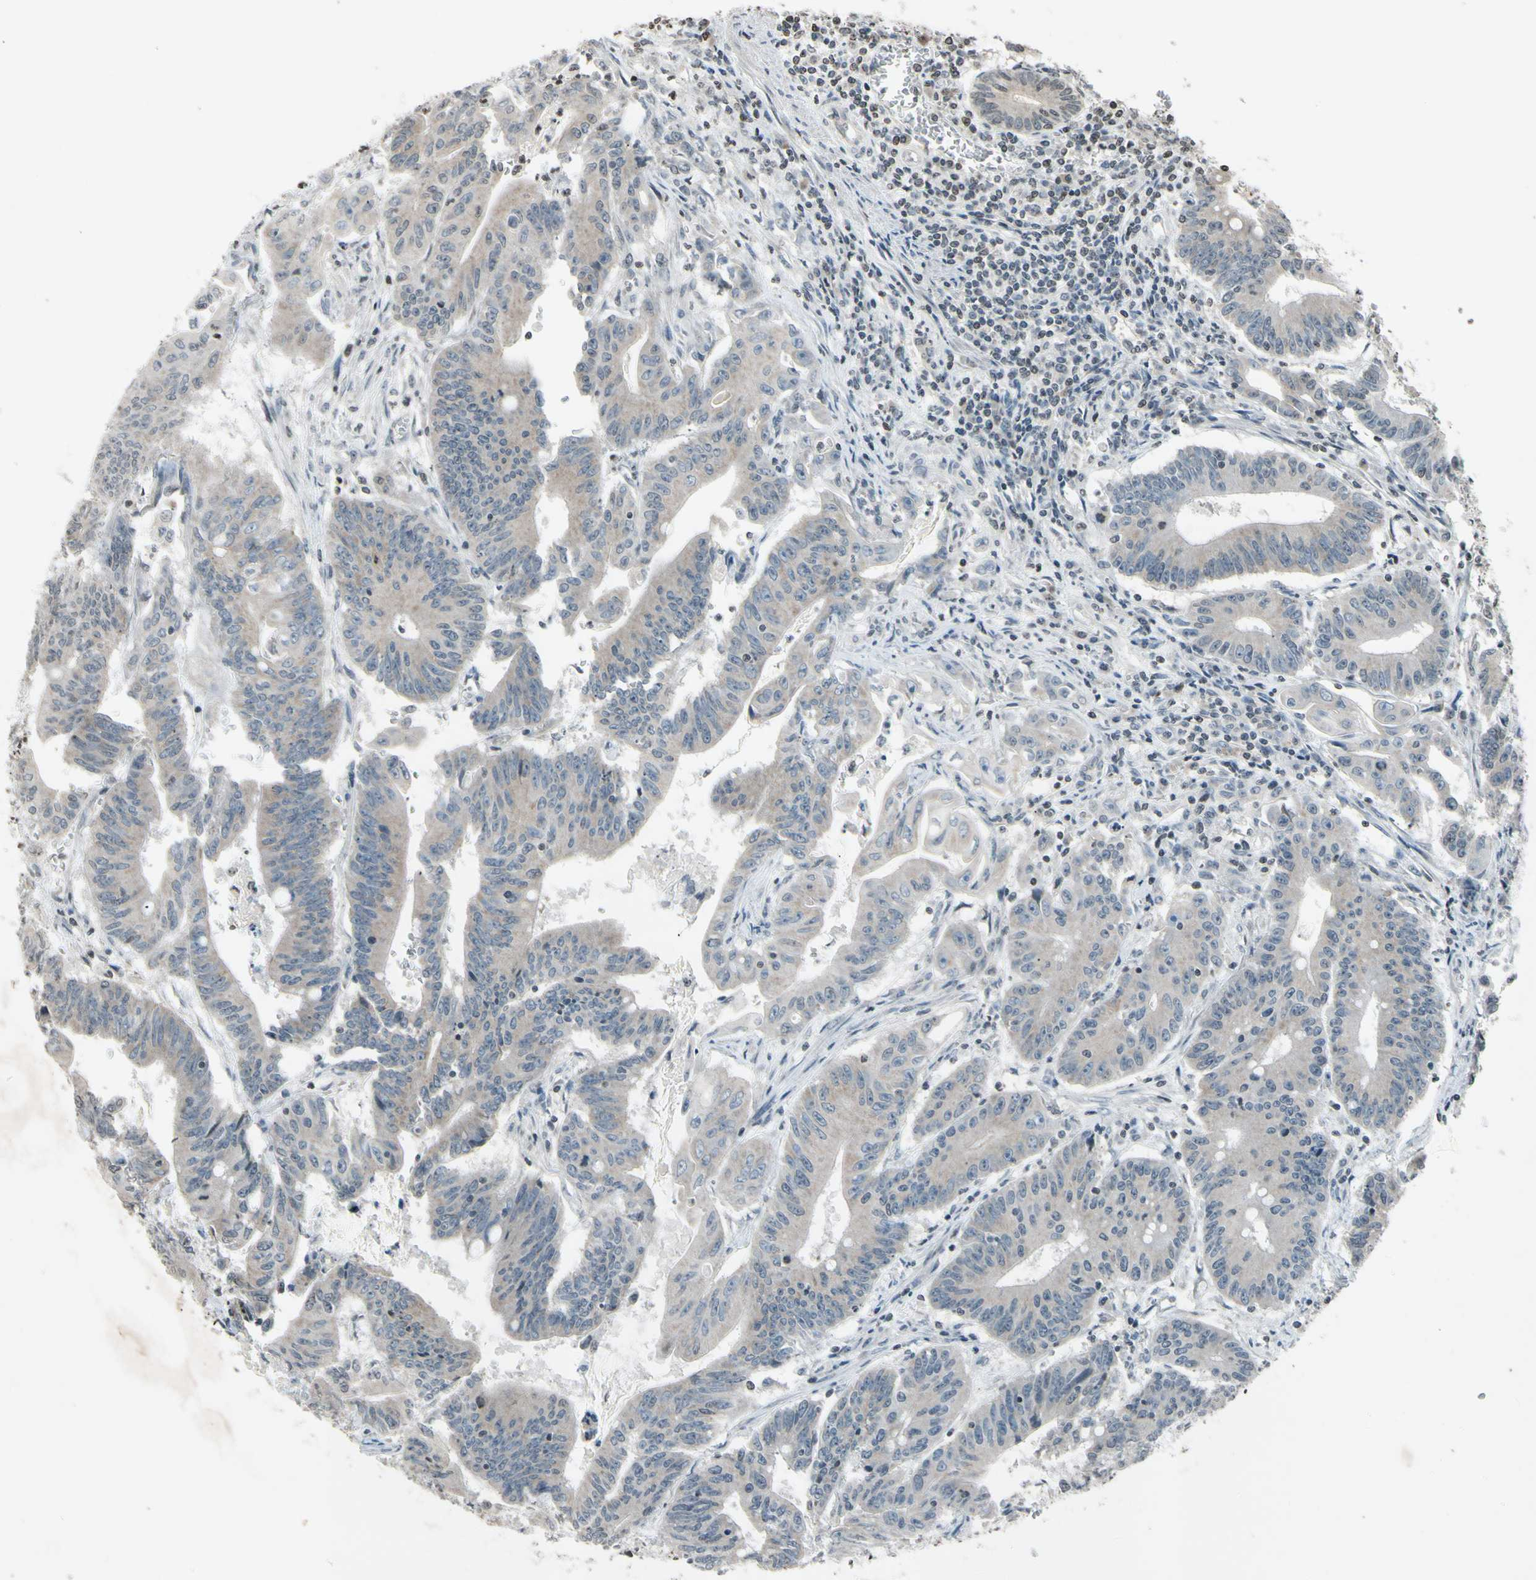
{"staining": {"intensity": "weak", "quantity": ">75%", "location": "cytoplasmic/membranous"}, "tissue": "colorectal cancer", "cell_type": "Tumor cells", "image_type": "cancer", "snomed": [{"axis": "morphology", "description": "Adenocarcinoma, NOS"}, {"axis": "topography", "description": "Colon"}], "caption": "The micrograph shows a brown stain indicating the presence of a protein in the cytoplasmic/membranous of tumor cells in colorectal adenocarcinoma. The staining was performed using DAB (3,3'-diaminobenzidine) to visualize the protein expression in brown, while the nuclei were stained in blue with hematoxylin (Magnification: 20x).", "gene": "CLDN11", "patient": {"sex": "male", "age": 45}}